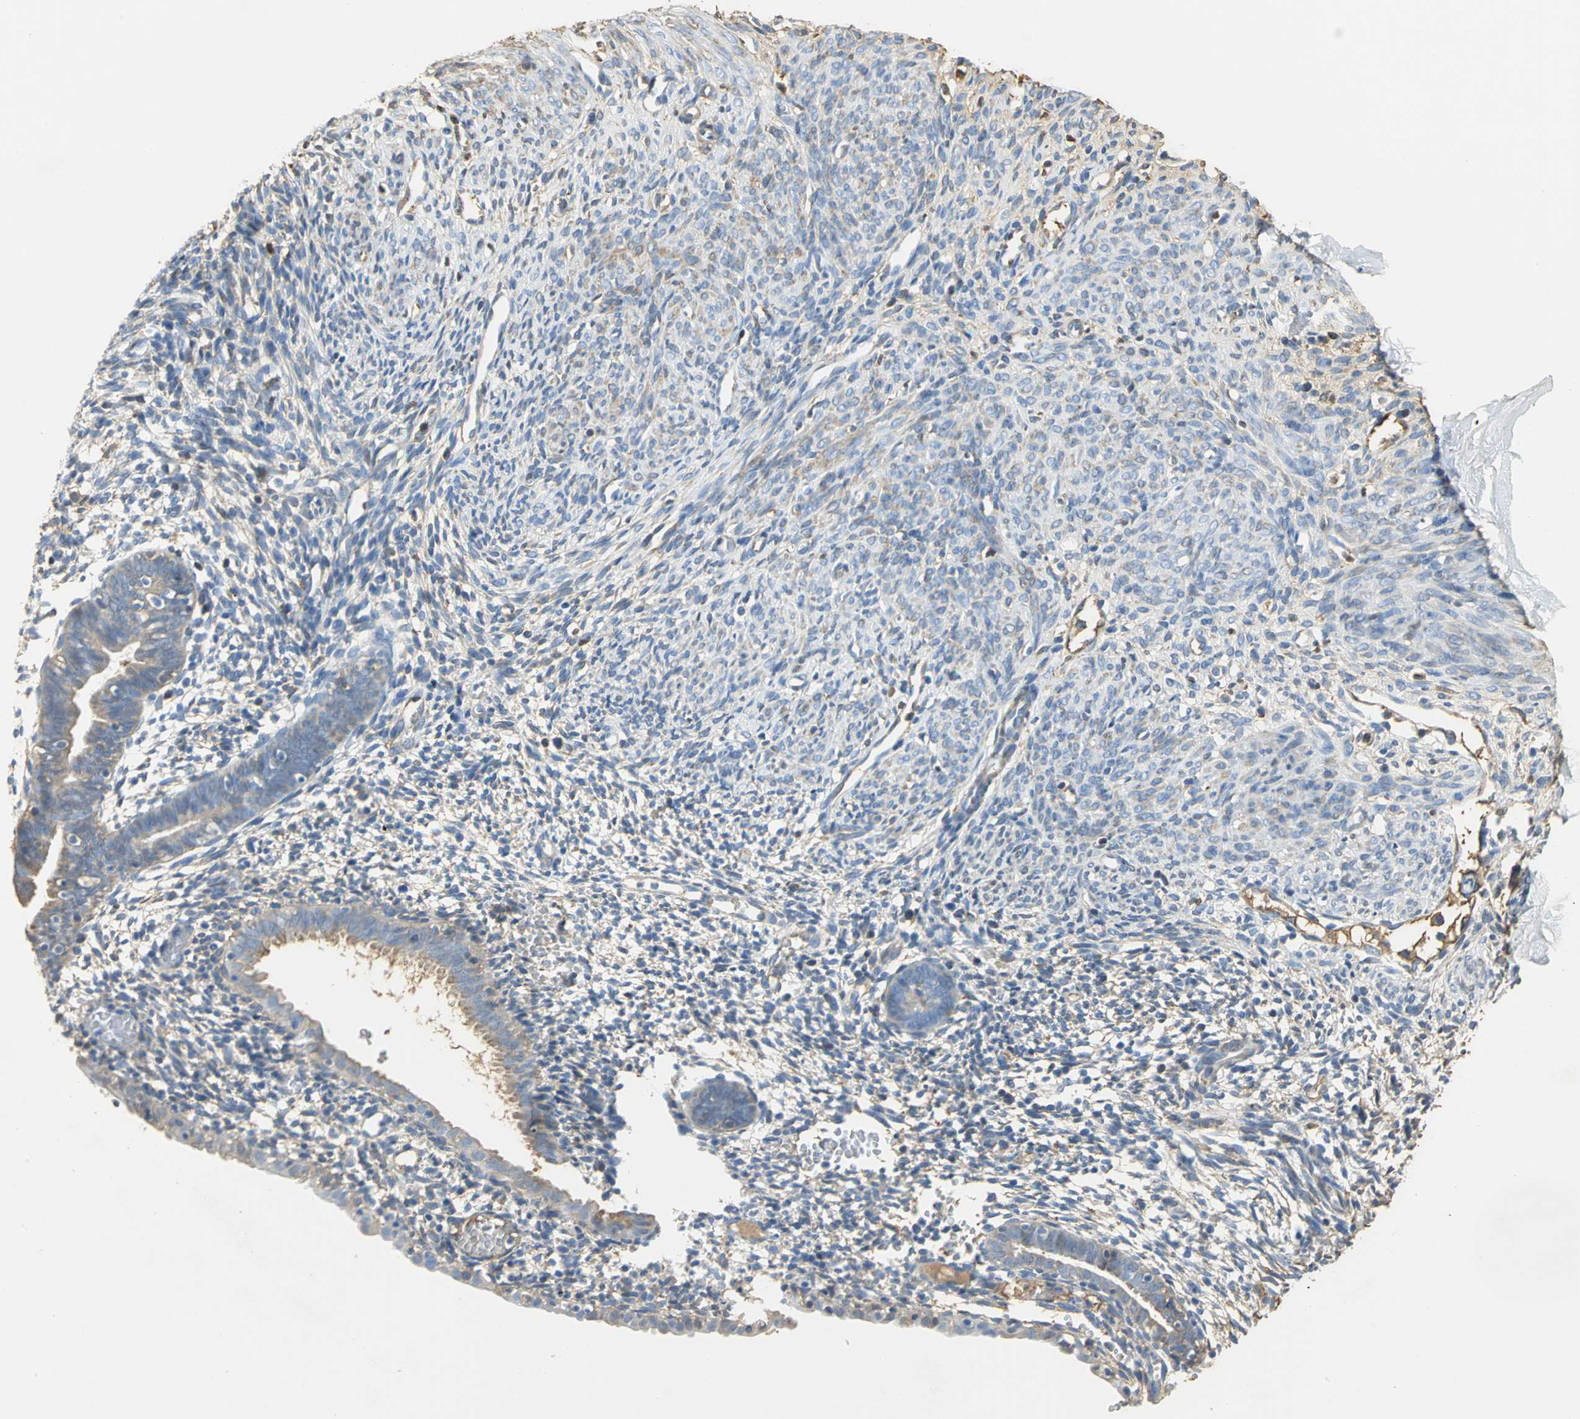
{"staining": {"intensity": "moderate", "quantity": "<25%", "location": "cytoplasmic/membranous"}, "tissue": "endometrium", "cell_type": "Cells in endometrial stroma", "image_type": "normal", "snomed": [{"axis": "morphology", "description": "Normal tissue, NOS"}, {"axis": "morphology", "description": "Atrophy, NOS"}, {"axis": "topography", "description": "Uterus"}, {"axis": "topography", "description": "Endometrium"}], "caption": "Normal endometrium reveals moderate cytoplasmic/membranous staining in about <25% of cells in endometrial stroma, visualized by immunohistochemistry.", "gene": "GYG2", "patient": {"sex": "female", "age": 68}}